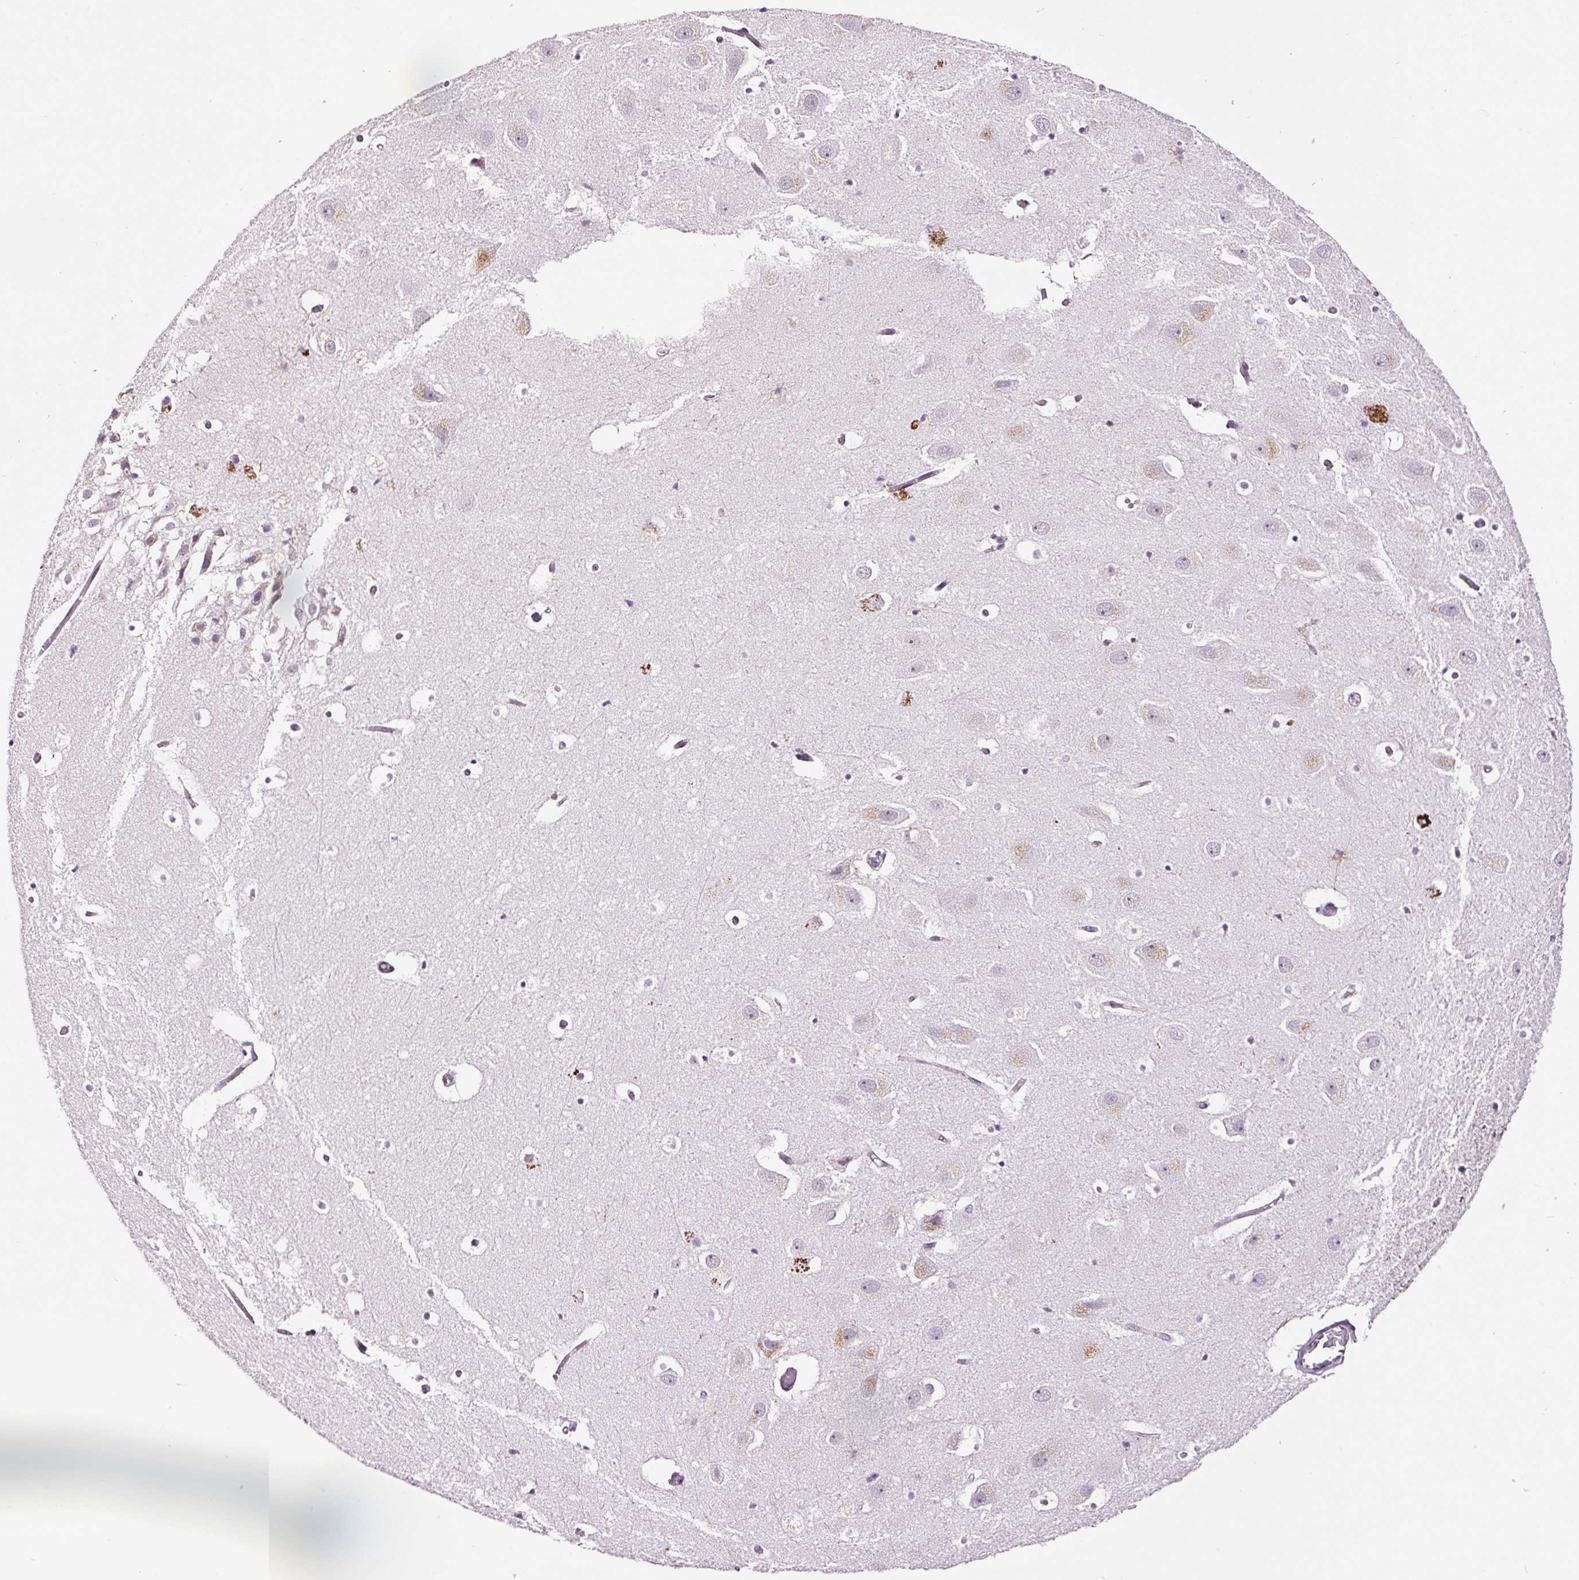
{"staining": {"intensity": "negative", "quantity": "none", "location": "none"}, "tissue": "hippocampus", "cell_type": "Glial cells", "image_type": "normal", "snomed": [{"axis": "morphology", "description": "Normal tissue, NOS"}, {"axis": "topography", "description": "Hippocampus"}], "caption": "Benign hippocampus was stained to show a protein in brown. There is no significant expression in glial cells.", "gene": "RTF2", "patient": {"sex": "female", "age": 52}}